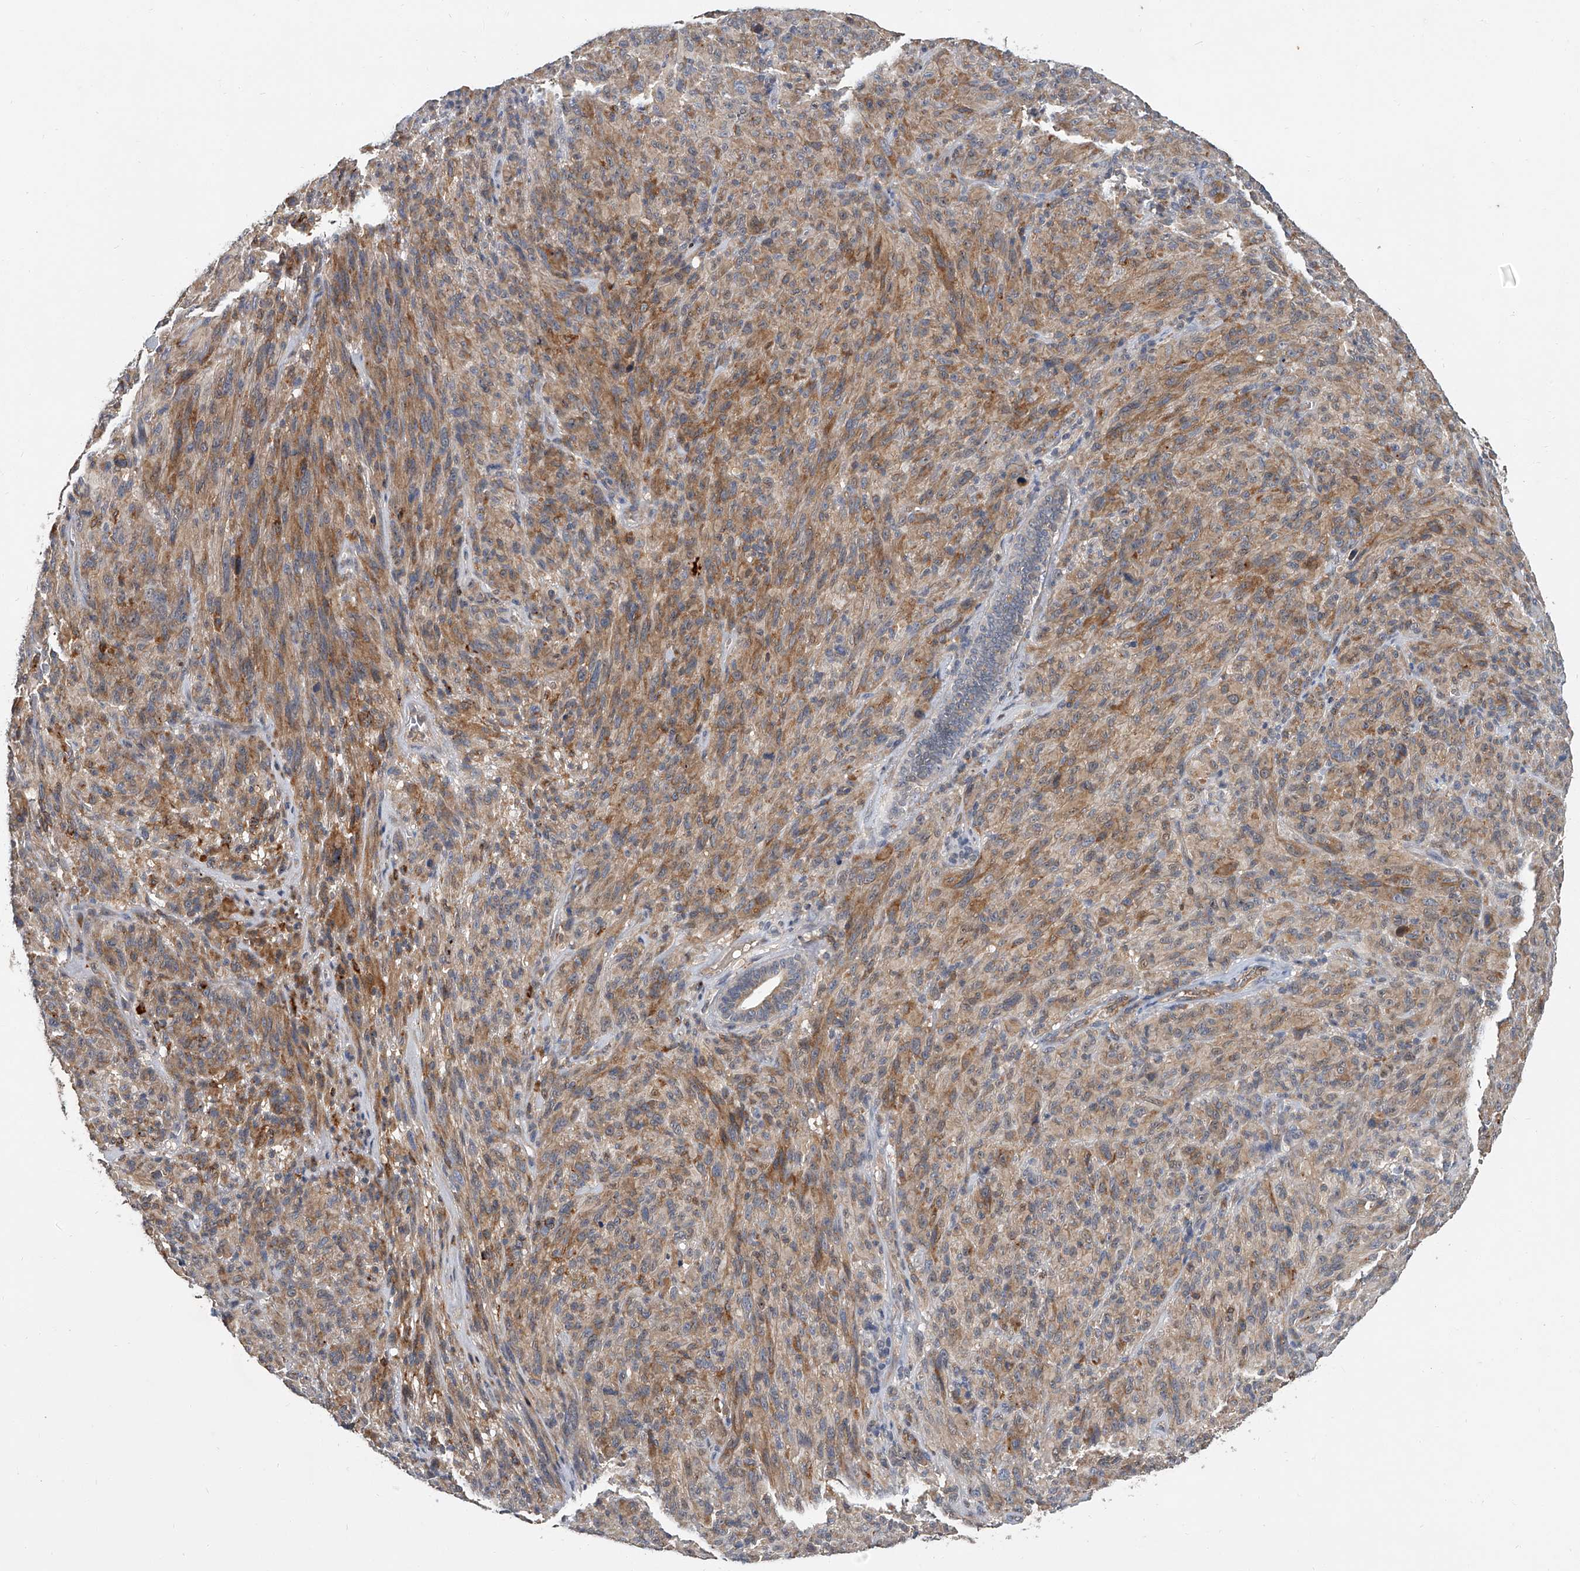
{"staining": {"intensity": "moderate", "quantity": ">75%", "location": "cytoplasmic/membranous"}, "tissue": "melanoma", "cell_type": "Tumor cells", "image_type": "cancer", "snomed": [{"axis": "morphology", "description": "Malignant melanoma, NOS"}, {"axis": "topography", "description": "Skin of head"}], "caption": "Immunohistochemical staining of human malignant melanoma shows medium levels of moderate cytoplasmic/membranous protein staining in about >75% of tumor cells.", "gene": "JAG2", "patient": {"sex": "male", "age": 96}}